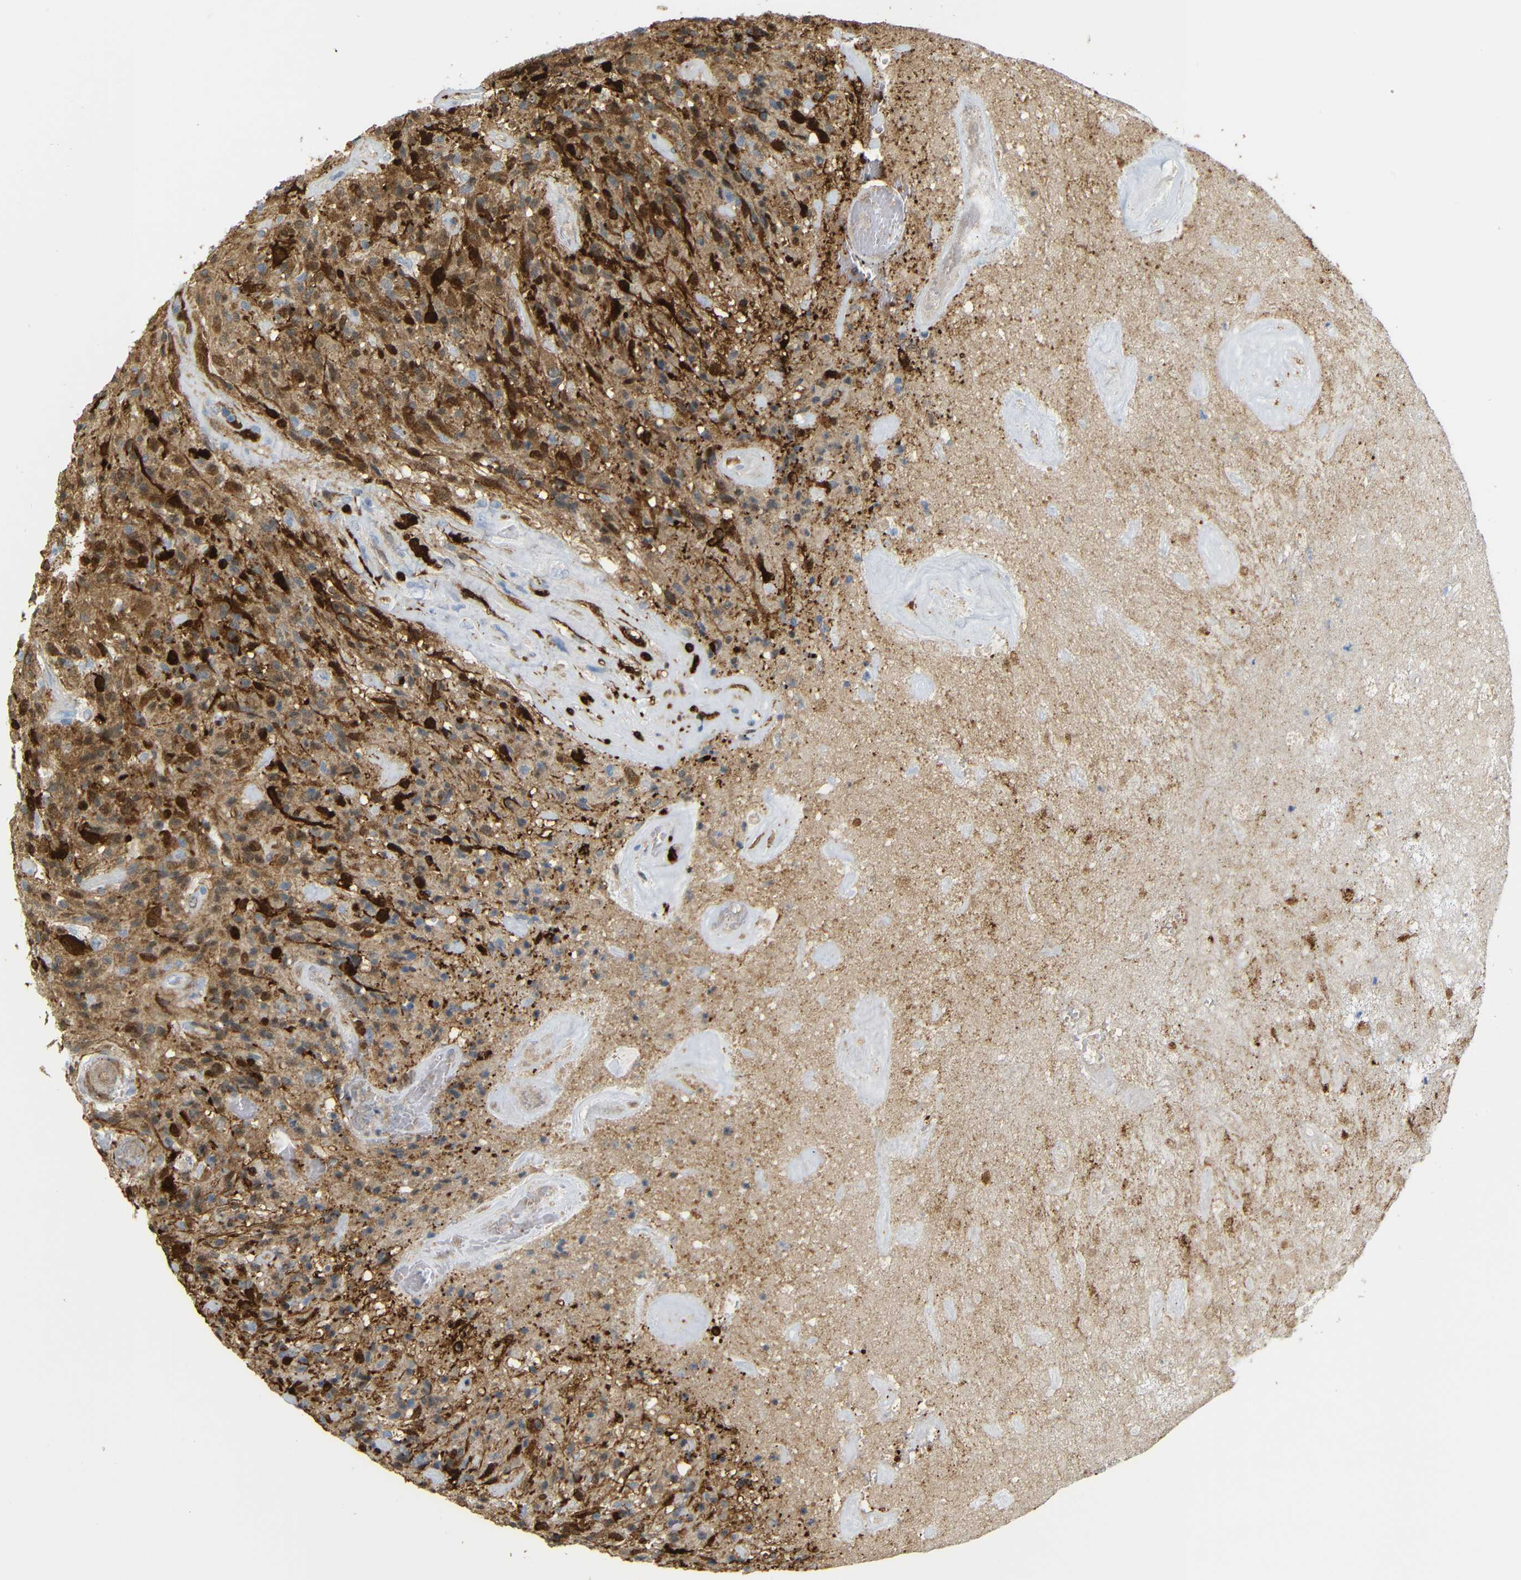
{"staining": {"intensity": "strong", "quantity": "25%-75%", "location": "cytoplasmic/membranous"}, "tissue": "glioma", "cell_type": "Tumor cells", "image_type": "cancer", "snomed": [{"axis": "morphology", "description": "Glioma, malignant, High grade"}, {"axis": "topography", "description": "Brain"}], "caption": "Strong cytoplasmic/membranous staining for a protein is identified in about 25%-75% of tumor cells of malignant glioma (high-grade) using immunohistochemistry.", "gene": "MT1A", "patient": {"sex": "male", "age": 71}}